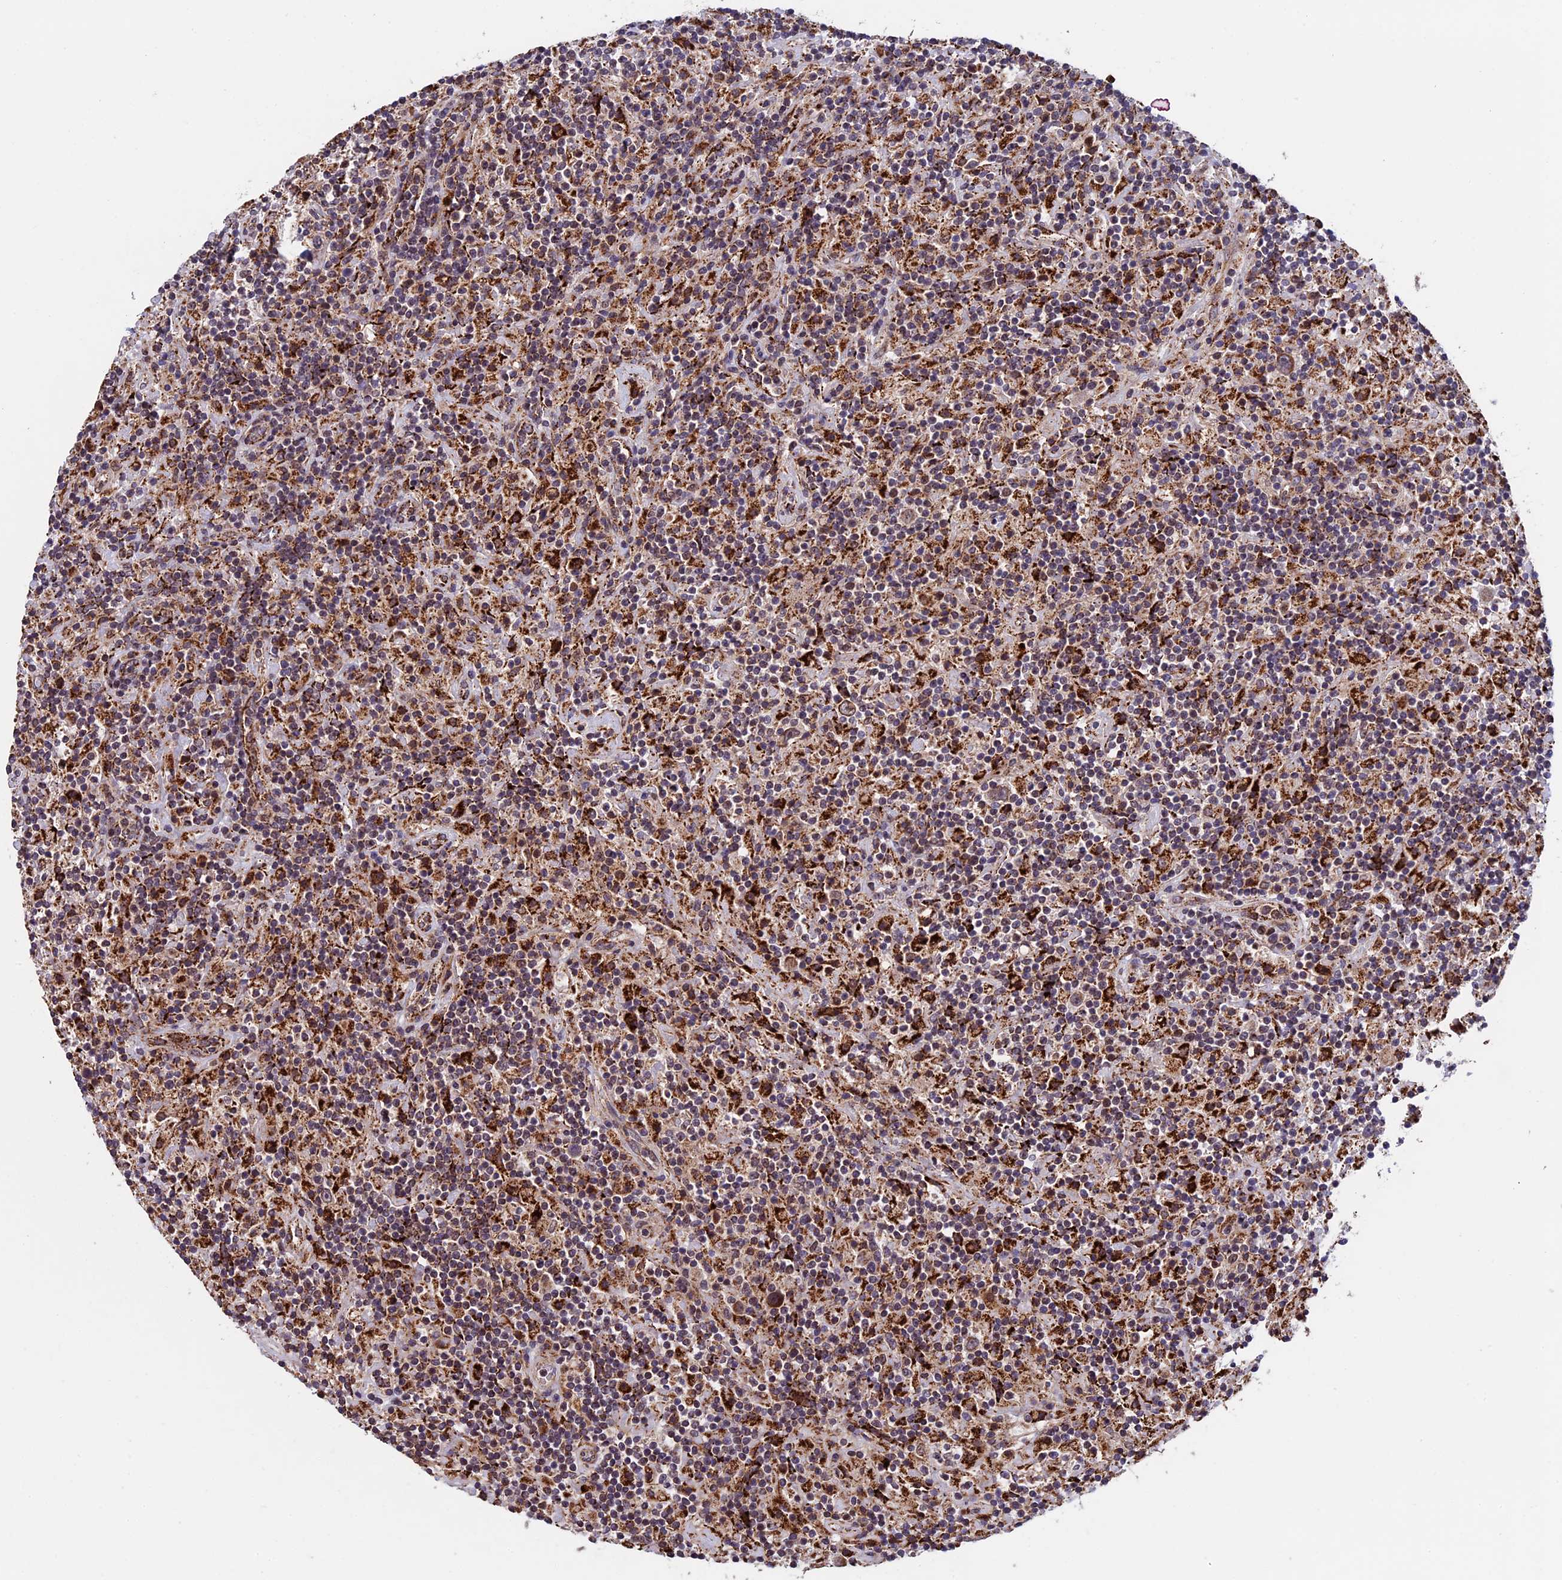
{"staining": {"intensity": "moderate", "quantity": ">75%", "location": "cytoplasmic/membranous"}, "tissue": "lymphoma", "cell_type": "Tumor cells", "image_type": "cancer", "snomed": [{"axis": "morphology", "description": "Hodgkin's disease, NOS"}, {"axis": "topography", "description": "Lymph node"}], "caption": "Human lymphoma stained with a brown dye demonstrates moderate cytoplasmic/membranous positive expression in approximately >75% of tumor cells.", "gene": "RNF17", "patient": {"sex": "male", "age": 70}}